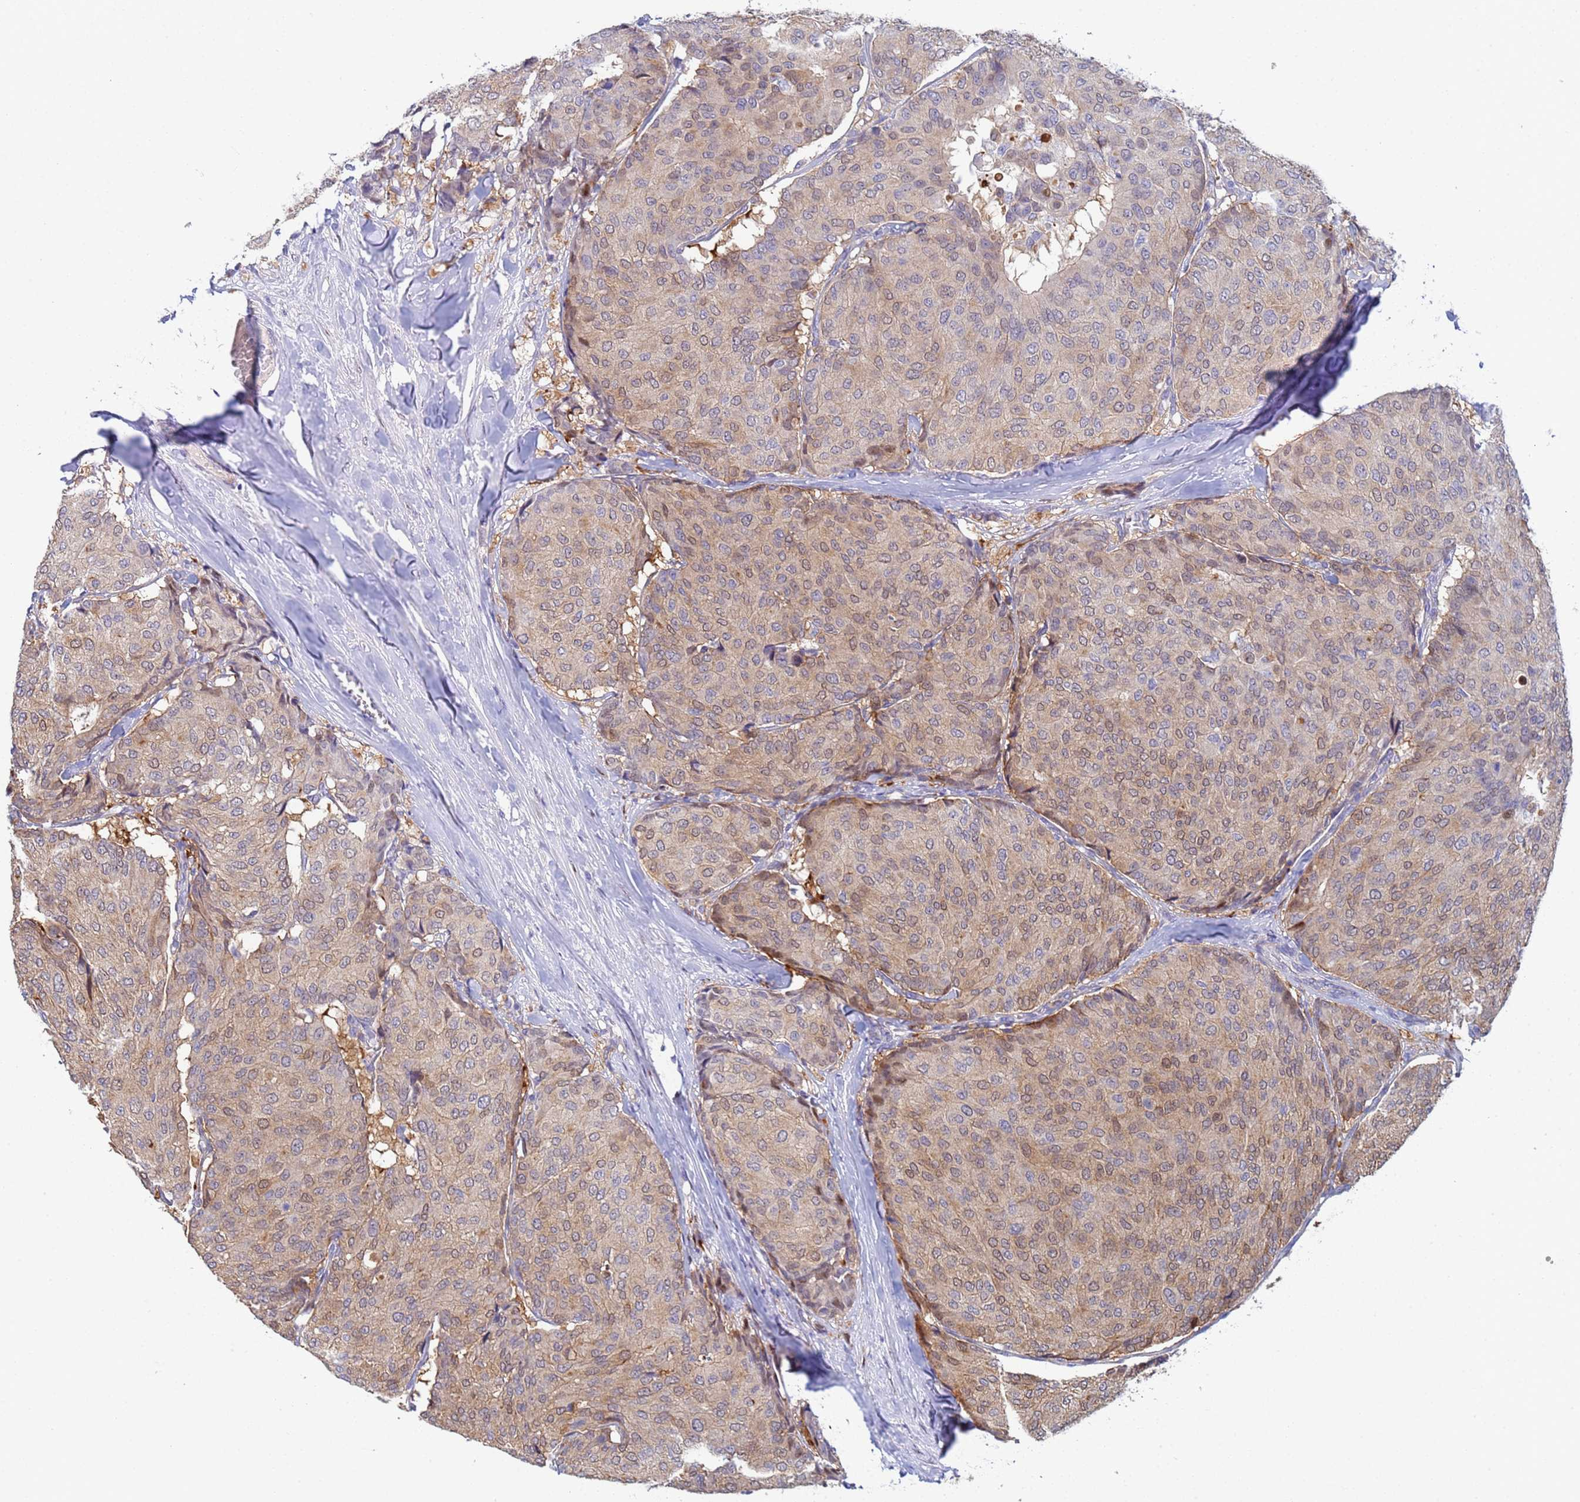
{"staining": {"intensity": "weak", "quantity": ">75%", "location": "cytoplasmic/membranous,nuclear"}, "tissue": "breast cancer", "cell_type": "Tumor cells", "image_type": "cancer", "snomed": [{"axis": "morphology", "description": "Duct carcinoma"}, {"axis": "topography", "description": "Breast"}], "caption": "This is an image of immunohistochemistry staining of breast cancer (invasive ductal carcinoma), which shows weak expression in the cytoplasmic/membranous and nuclear of tumor cells.", "gene": "PPP6R1", "patient": {"sex": "female", "age": 75}}